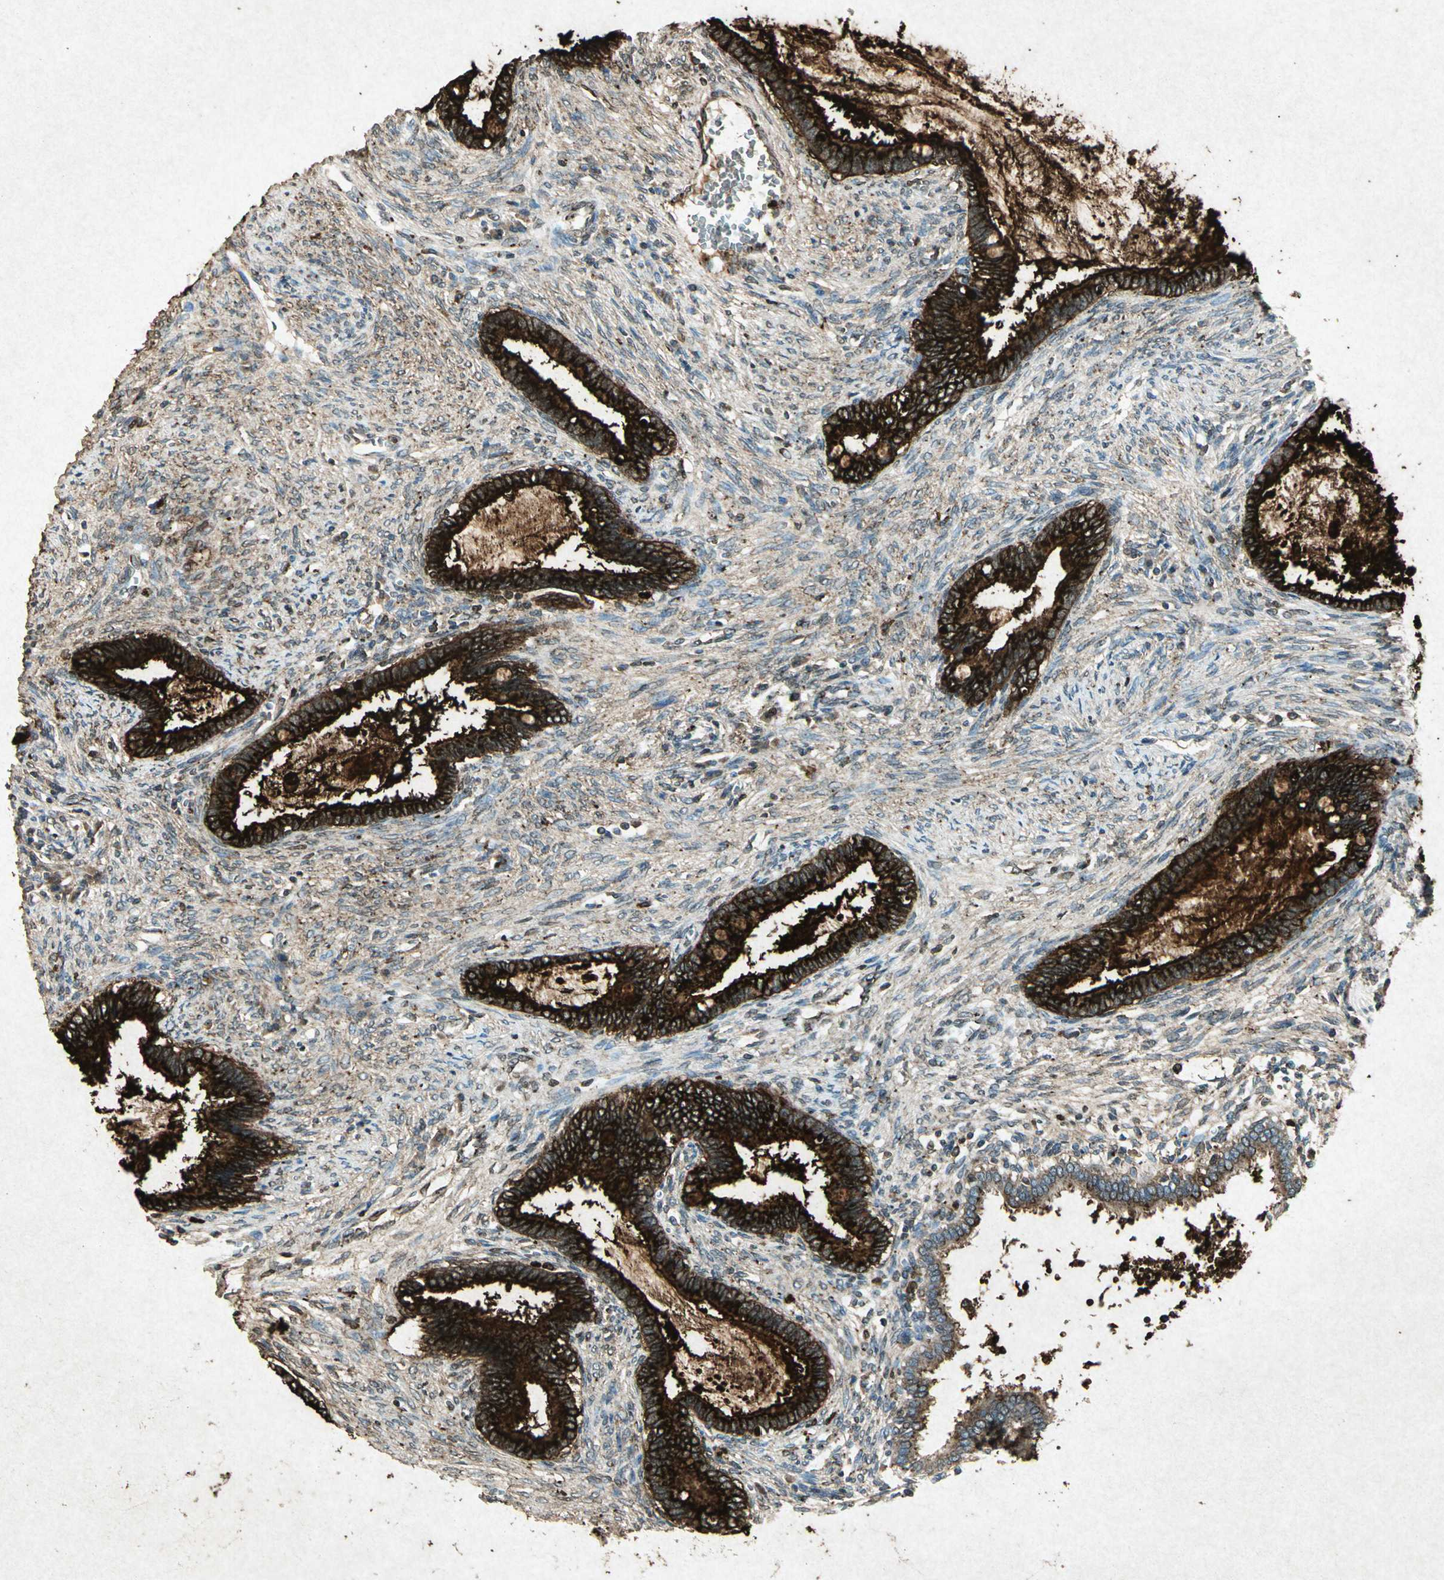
{"staining": {"intensity": "strong", "quantity": ">75%", "location": "cytoplasmic/membranous"}, "tissue": "cervical cancer", "cell_type": "Tumor cells", "image_type": "cancer", "snomed": [{"axis": "morphology", "description": "Adenocarcinoma, NOS"}, {"axis": "topography", "description": "Cervix"}], "caption": "Cervical cancer stained with a brown dye displays strong cytoplasmic/membranous positive expression in approximately >75% of tumor cells.", "gene": "PSEN1", "patient": {"sex": "female", "age": 44}}